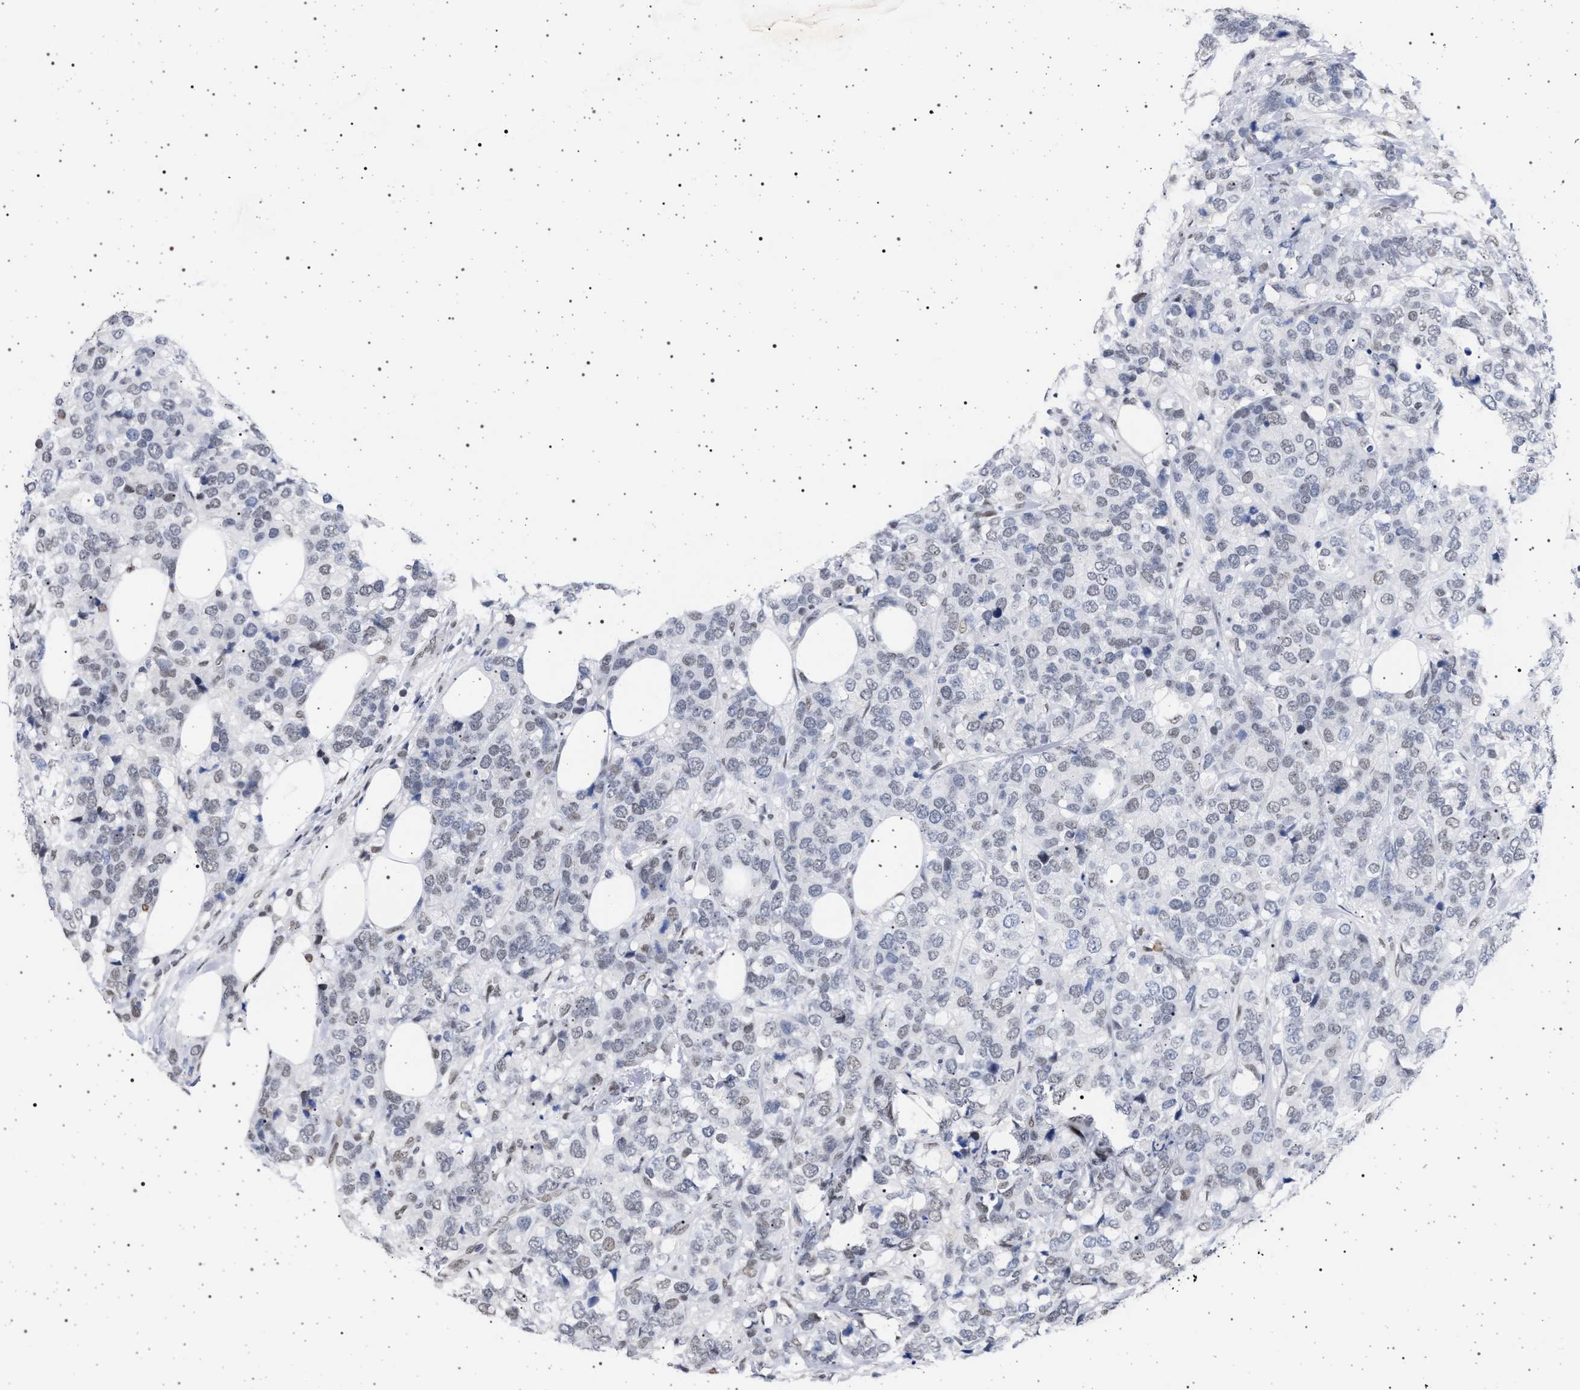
{"staining": {"intensity": "weak", "quantity": "<25%", "location": "nuclear"}, "tissue": "breast cancer", "cell_type": "Tumor cells", "image_type": "cancer", "snomed": [{"axis": "morphology", "description": "Lobular carcinoma"}, {"axis": "topography", "description": "Breast"}], "caption": "High magnification brightfield microscopy of breast cancer (lobular carcinoma) stained with DAB (brown) and counterstained with hematoxylin (blue): tumor cells show no significant expression. The staining was performed using DAB to visualize the protein expression in brown, while the nuclei were stained in blue with hematoxylin (Magnification: 20x).", "gene": "PHF12", "patient": {"sex": "female", "age": 59}}